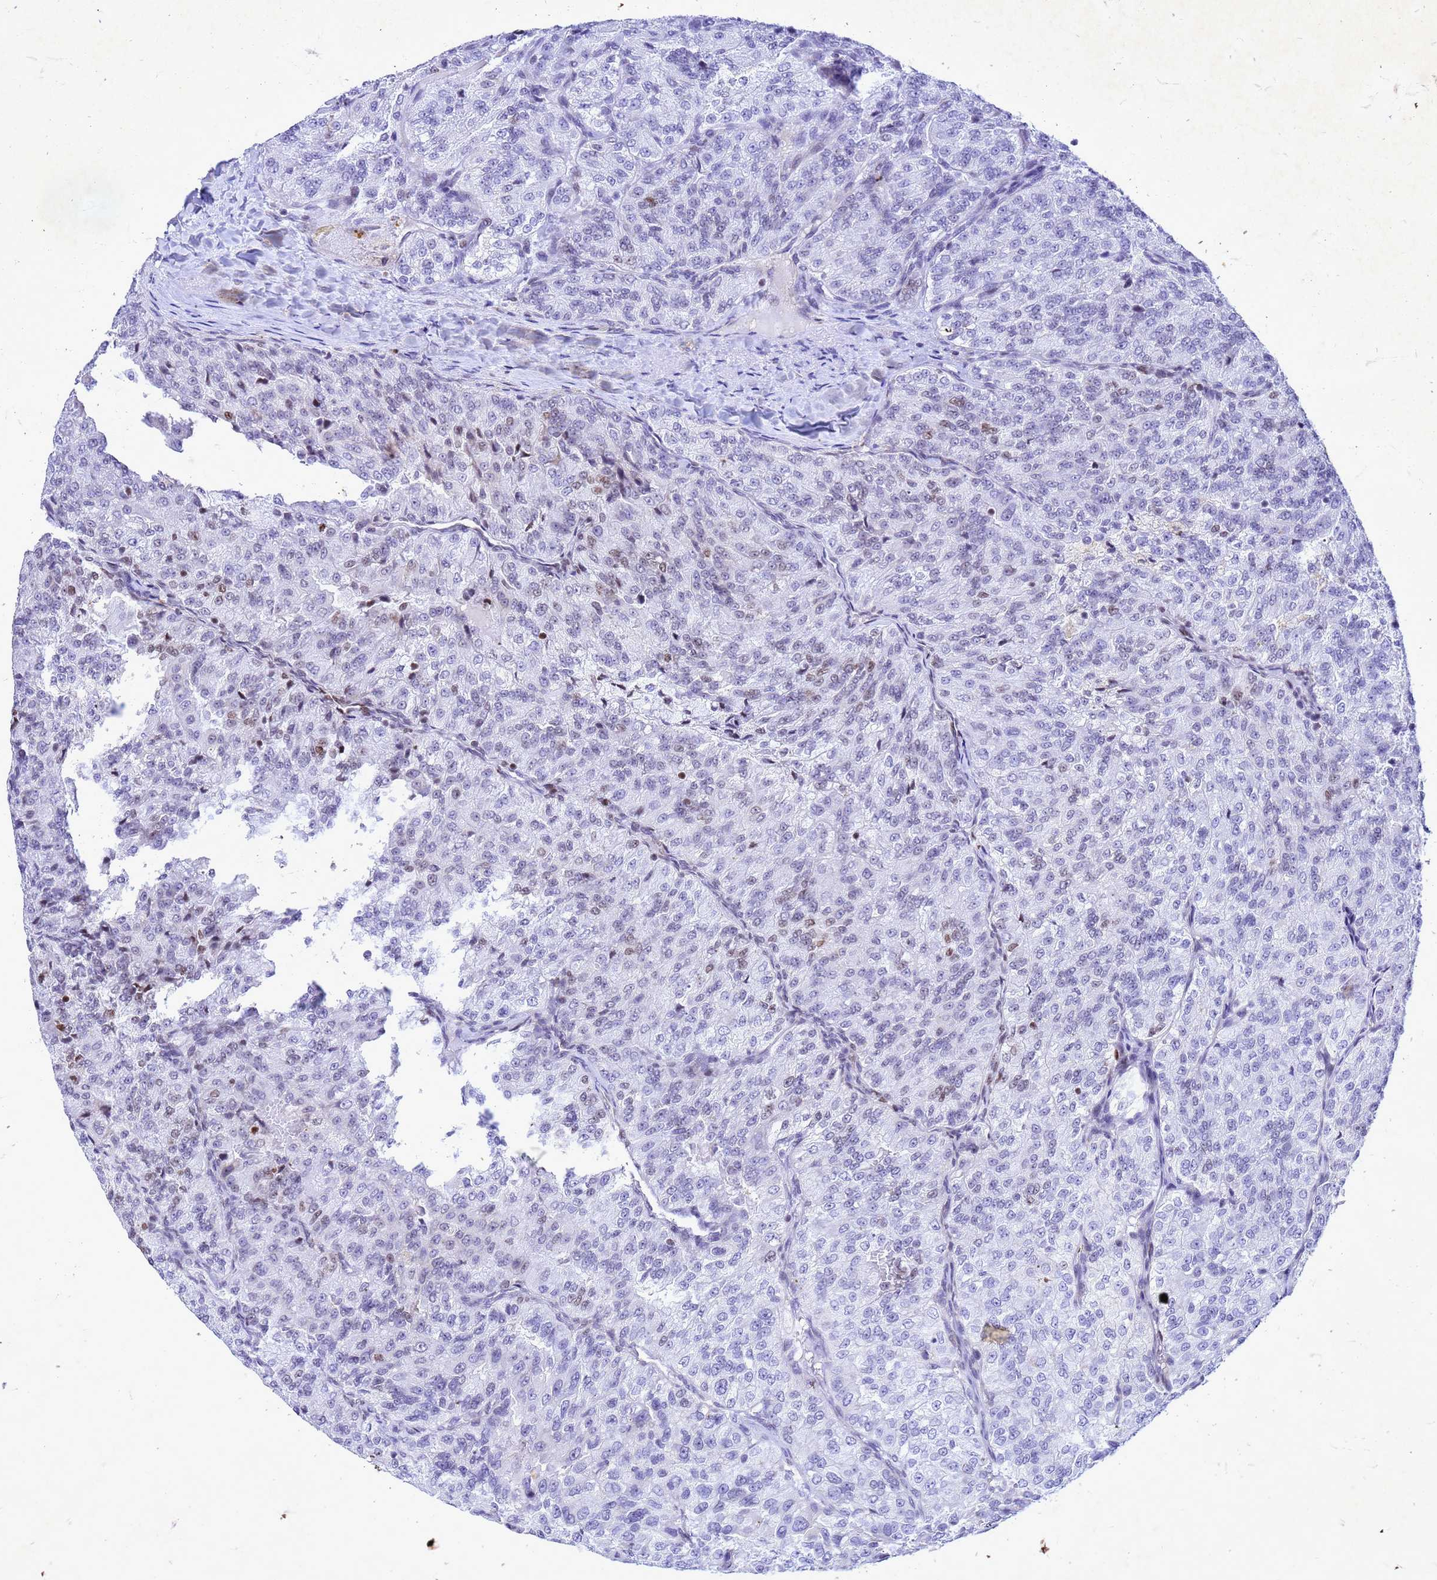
{"staining": {"intensity": "moderate", "quantity": "<25%", "location": "nuclear"}, "tissue": "renal cancer", "cell_type": "Tumor cells", "image_type": "cancer", "snomed": [{"axis": "morphology", "description": "Adenocarcinoma, NOS"}, {"axis": "topography", "description": "Kidney"}], "caption": "IHC micrograph of human adenocarcinoma (renal) stained for a protein (brown), which demonstrates low levels of moderate nuclear positivity in approximately <25% of tumor cells.", "gene": "COPS9", "patient": {"sex": "female", "age": 63}}